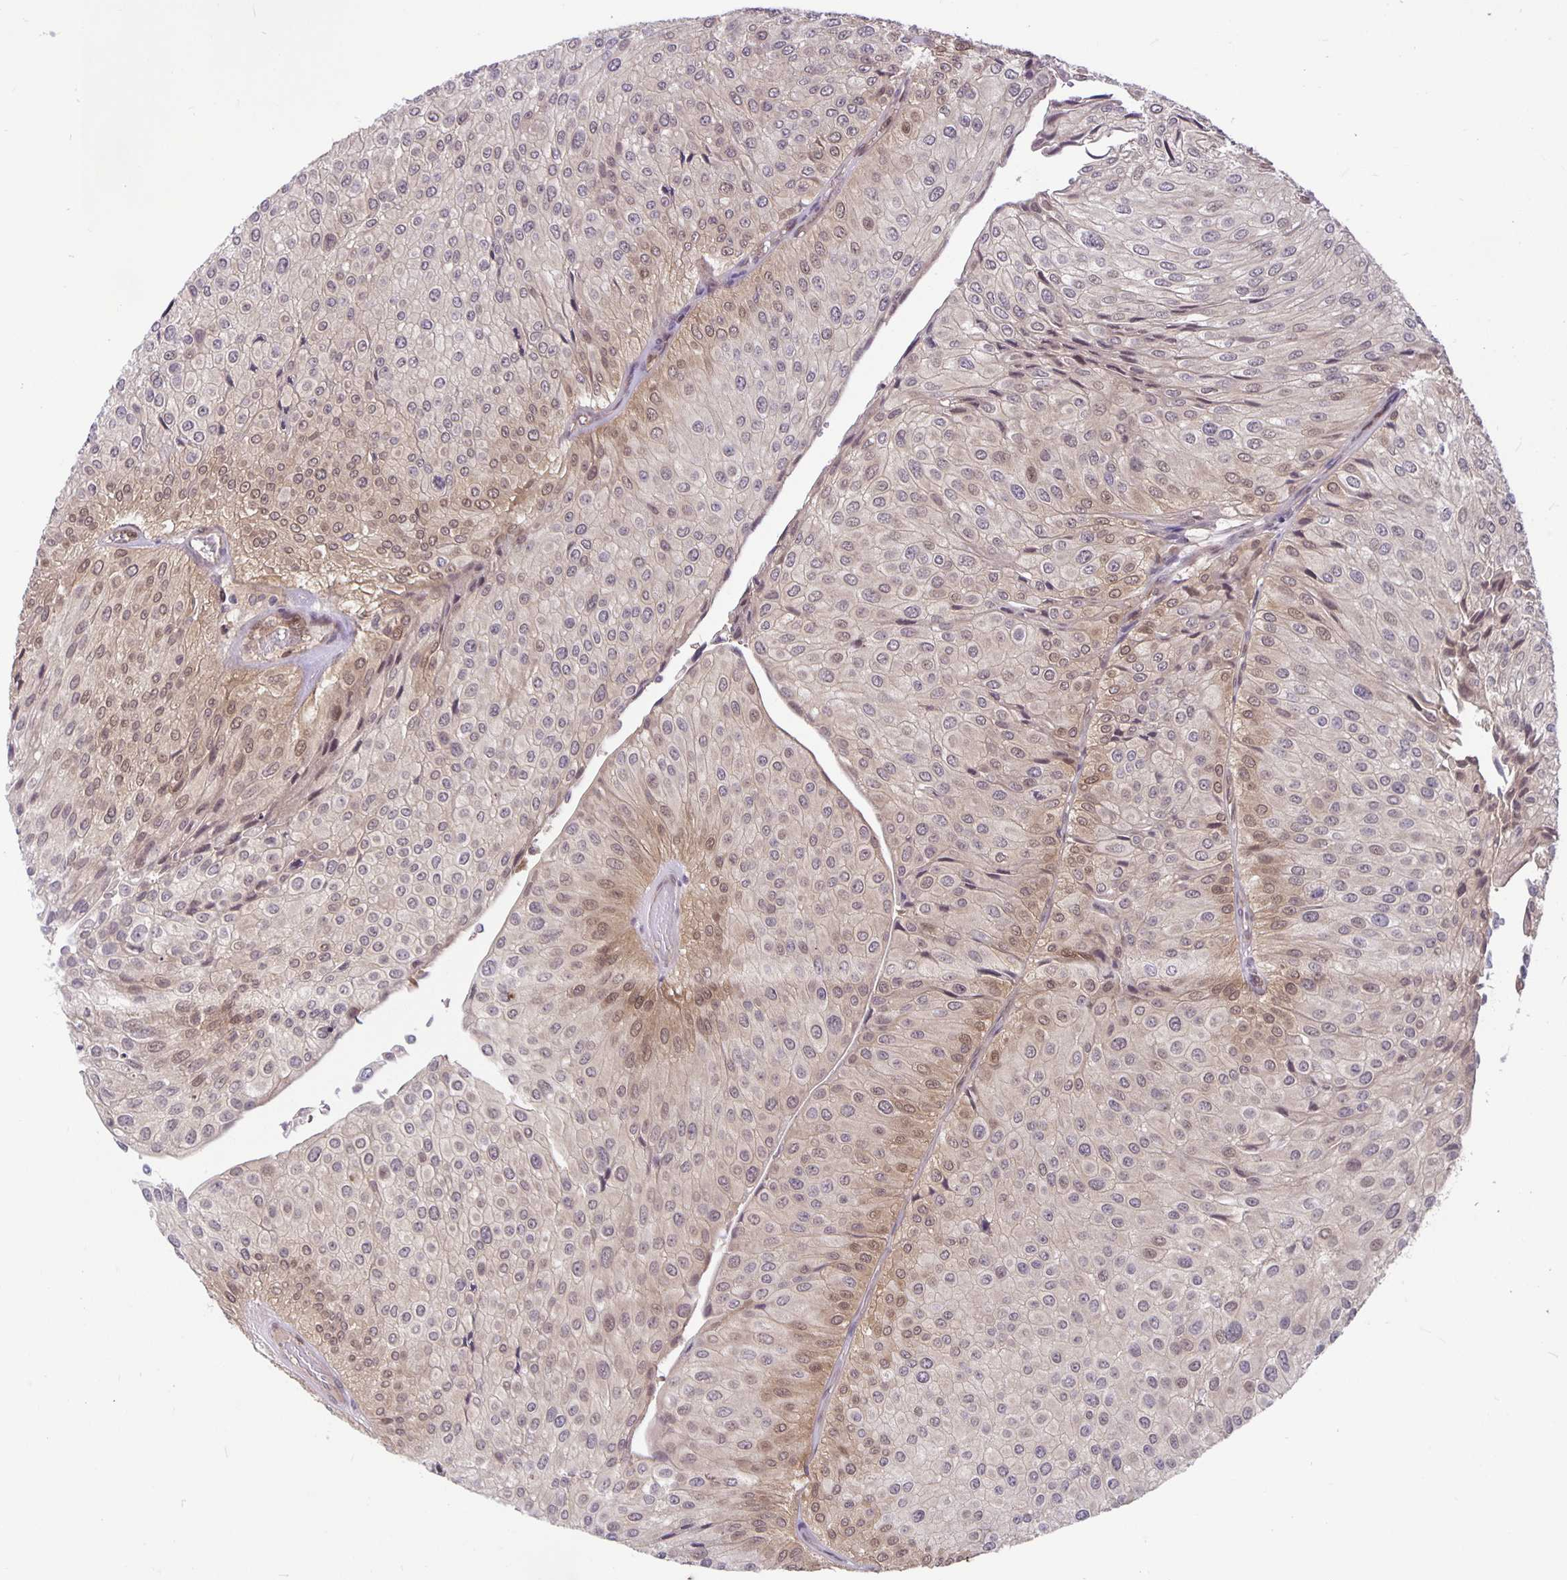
{"staining": {"intensity": "weak", "quantity": "25%-75%", "location": "cytoplasmic/membranous"}, "tissue": "urothelial cancer", "cell_type": "Tumor cells", "image_type": "cancer", "snomed": [{"axis": "morphology", "description": "Urothelial carcinoma, NOS"}, {"axis": "topography", "description": "Urinary bladder"}], "caption": "An immunohistochemistry (IHC) histopathology image of neoplastic tissue is shown. Protein staining in brown labels weak cytoplasmic/membranous positivity in urothelial cancer within tumor cells. The protein is stained brown, and the nuclei are stained in blue (DAB (3,3'-diaminobenzidine) IHC with brightfield microscopy, high magnification).", "gene": "TAX1BP3", "patient": {"sex": "male", "age": 67}}